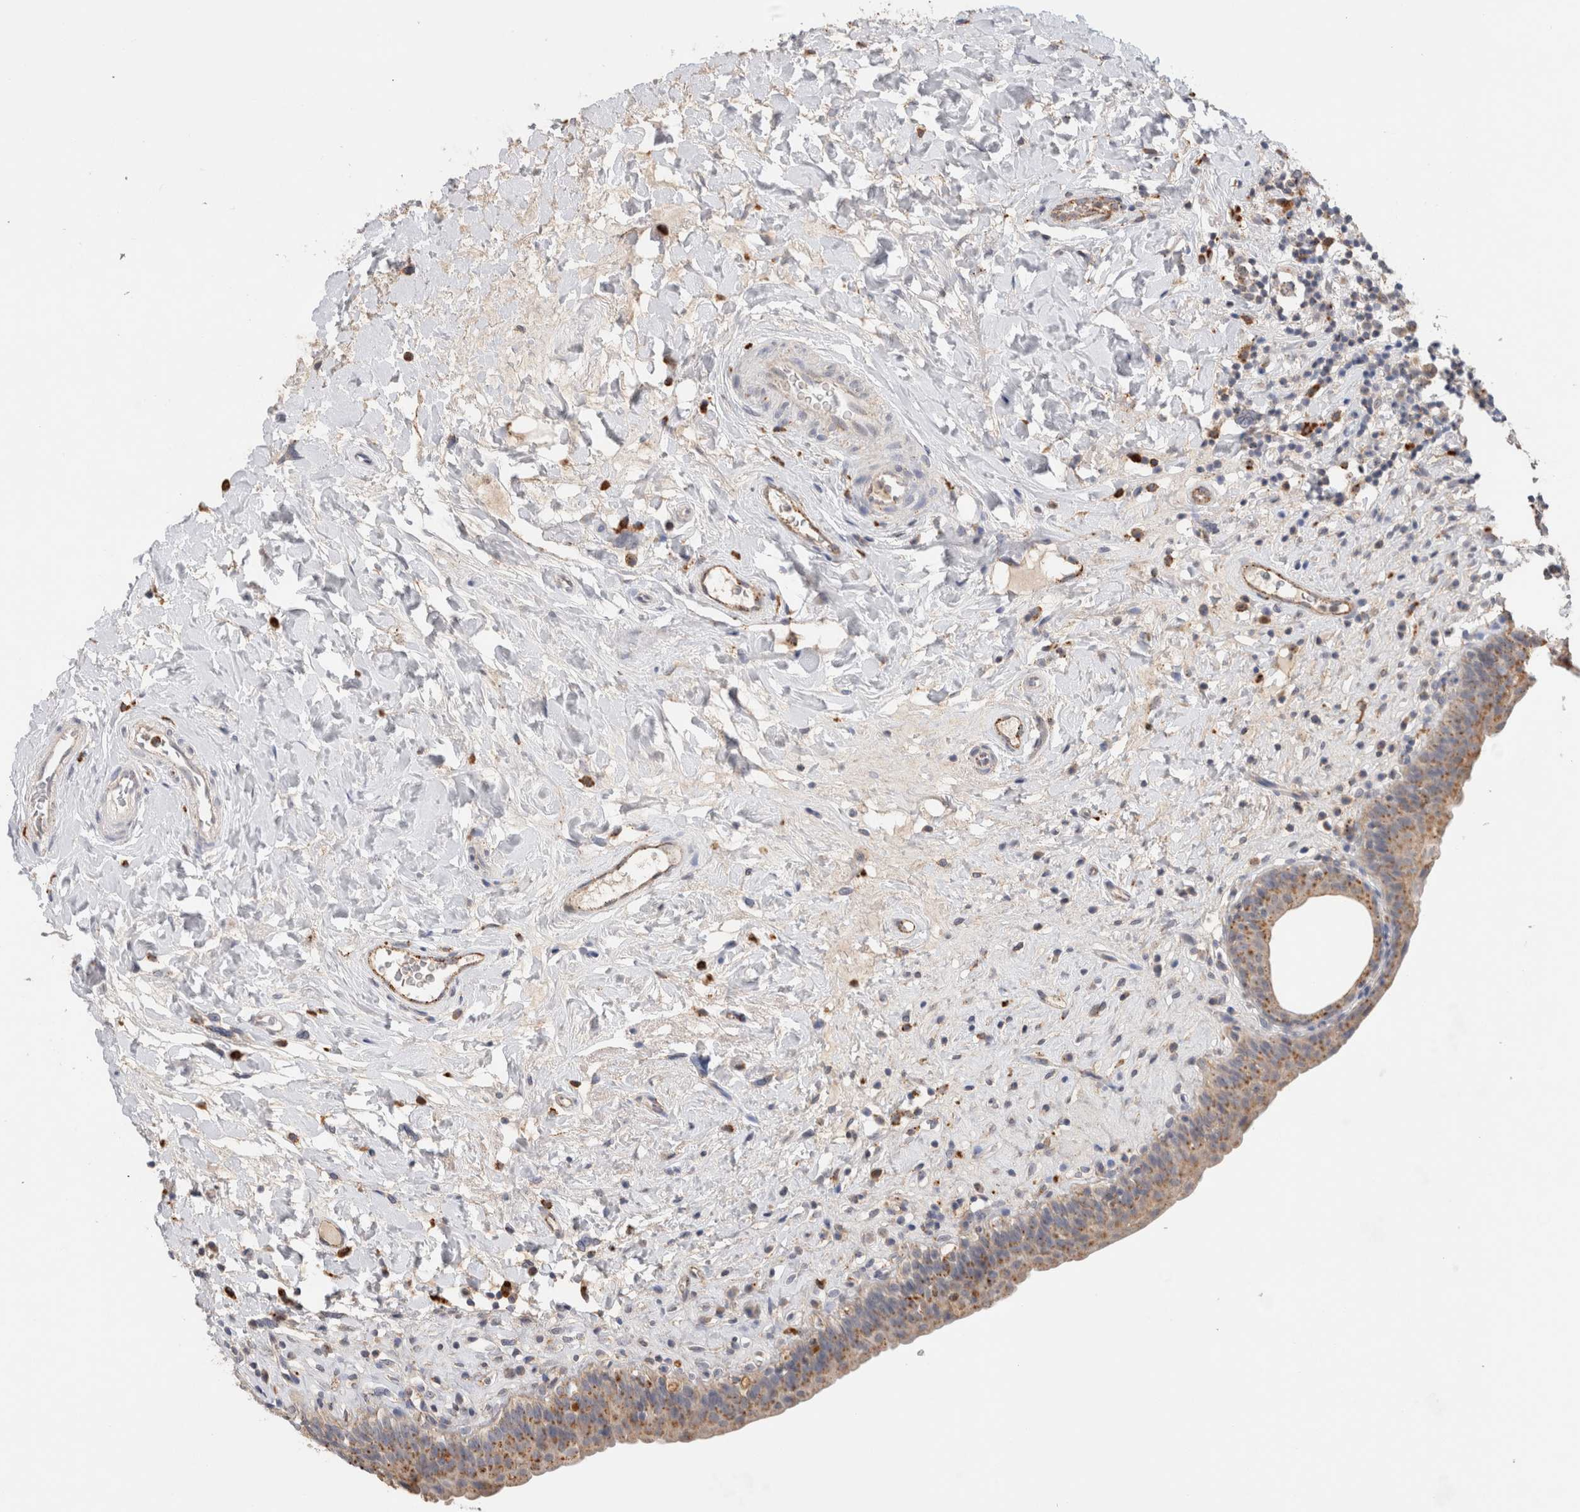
{"staining": {"intensity": "moderate", "quantity": "25%-75%", "location": "cytoplasmic/membranous"}, "tissue": "urinary bladder", "cell_type": "Urothelial cells", "image_type": "normal", "snomed": [{"axis": "morphology", "description": "Normal tissue, NOS"}, {"axis": "topography", "description": "Urinary bladder"}], "caption": "Immunohistochemical staining of unremarkable urinary bladder demonstrates moderate cytoplasmic/membranous protein positivity in about 25%-75% of urothelial cells.", "gene": "GNS", "patient": {"sex": "male", "age": 83}}